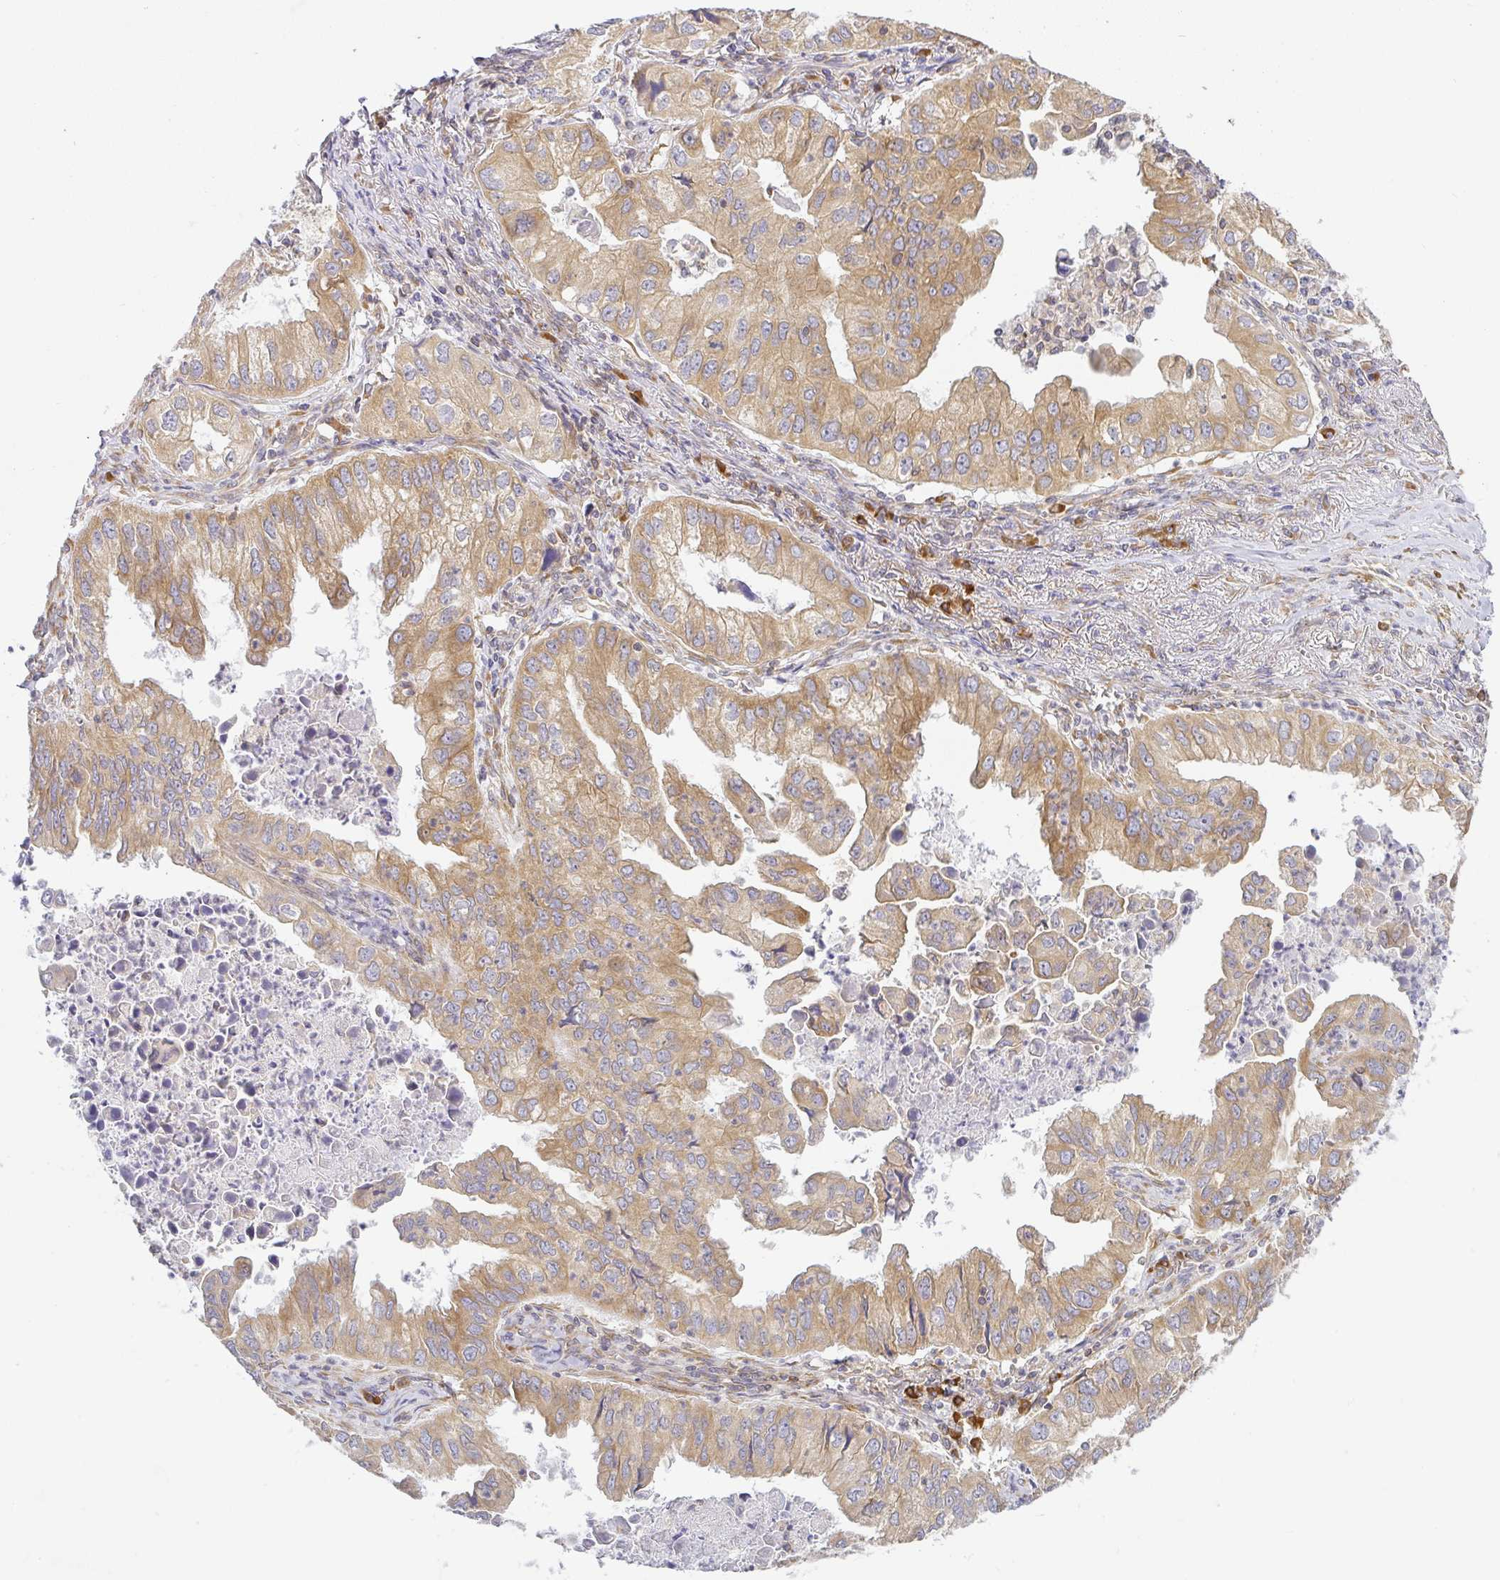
{"staining": {"intensity": "moderate", "quantity": ">75%", "location": "cytoplasmic/membranous"}, "tissue": "lung cancer", "cell_type": "Tumor cells", "image_type": "cancer", "snomed": [{"axis": "morphology", "description": "Adenocarcinoma, NOS"}, {"axis": "topography", "description": "Lung"}], "caption": "Immunohistochemical staining of adenocarcinoma (lung) shows medium levels of moderate cytoplasmic/membranous protein positivity in about >75% of tumor cells.", "gene": "DERL2", "patient": {"sex": "male", "age": 48}}